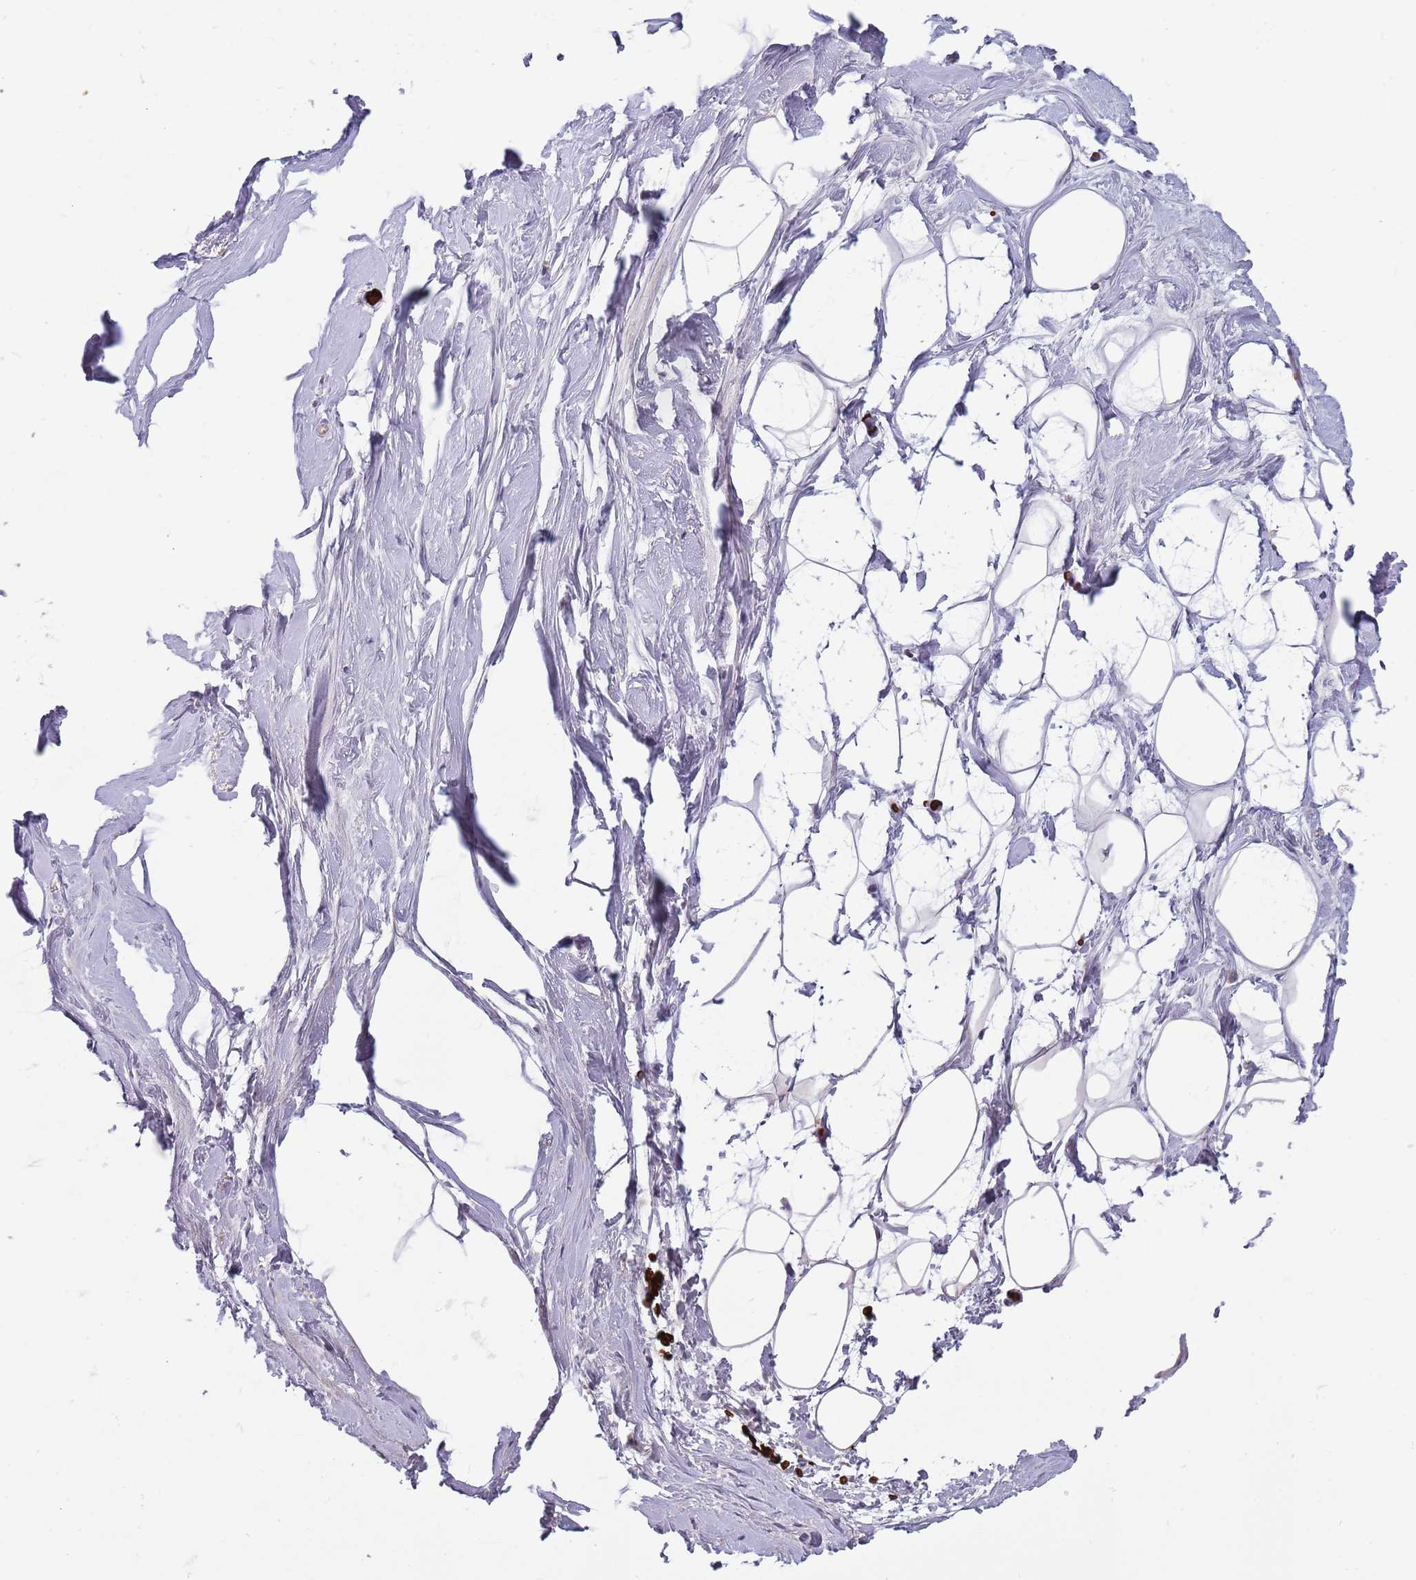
{"staining": {"intensity": "negative", "quantity": "none", "location": "none"}, "tissue": "breast", "cell_type": "Adipocytes", "image_type": "normal", "snomed": [{"axis": "morphology", "description": "Normal tissue, NOS"}, {"axis": "morphology", "description": "Adenoma, NOS"}, {"axis": "topography", "description": "Breast"}], "caption": "Immunohistochemistry of unremarkable human breast demonstrates no staining in adipocytes. The staining was performed using DAB to visualize the protein expression in brown, while the nuclei were stained in blue with hematoxylin (Magnification: 20x).", "gene": "LYPD6B", "patient": {"sex": "female", "age": 23}}